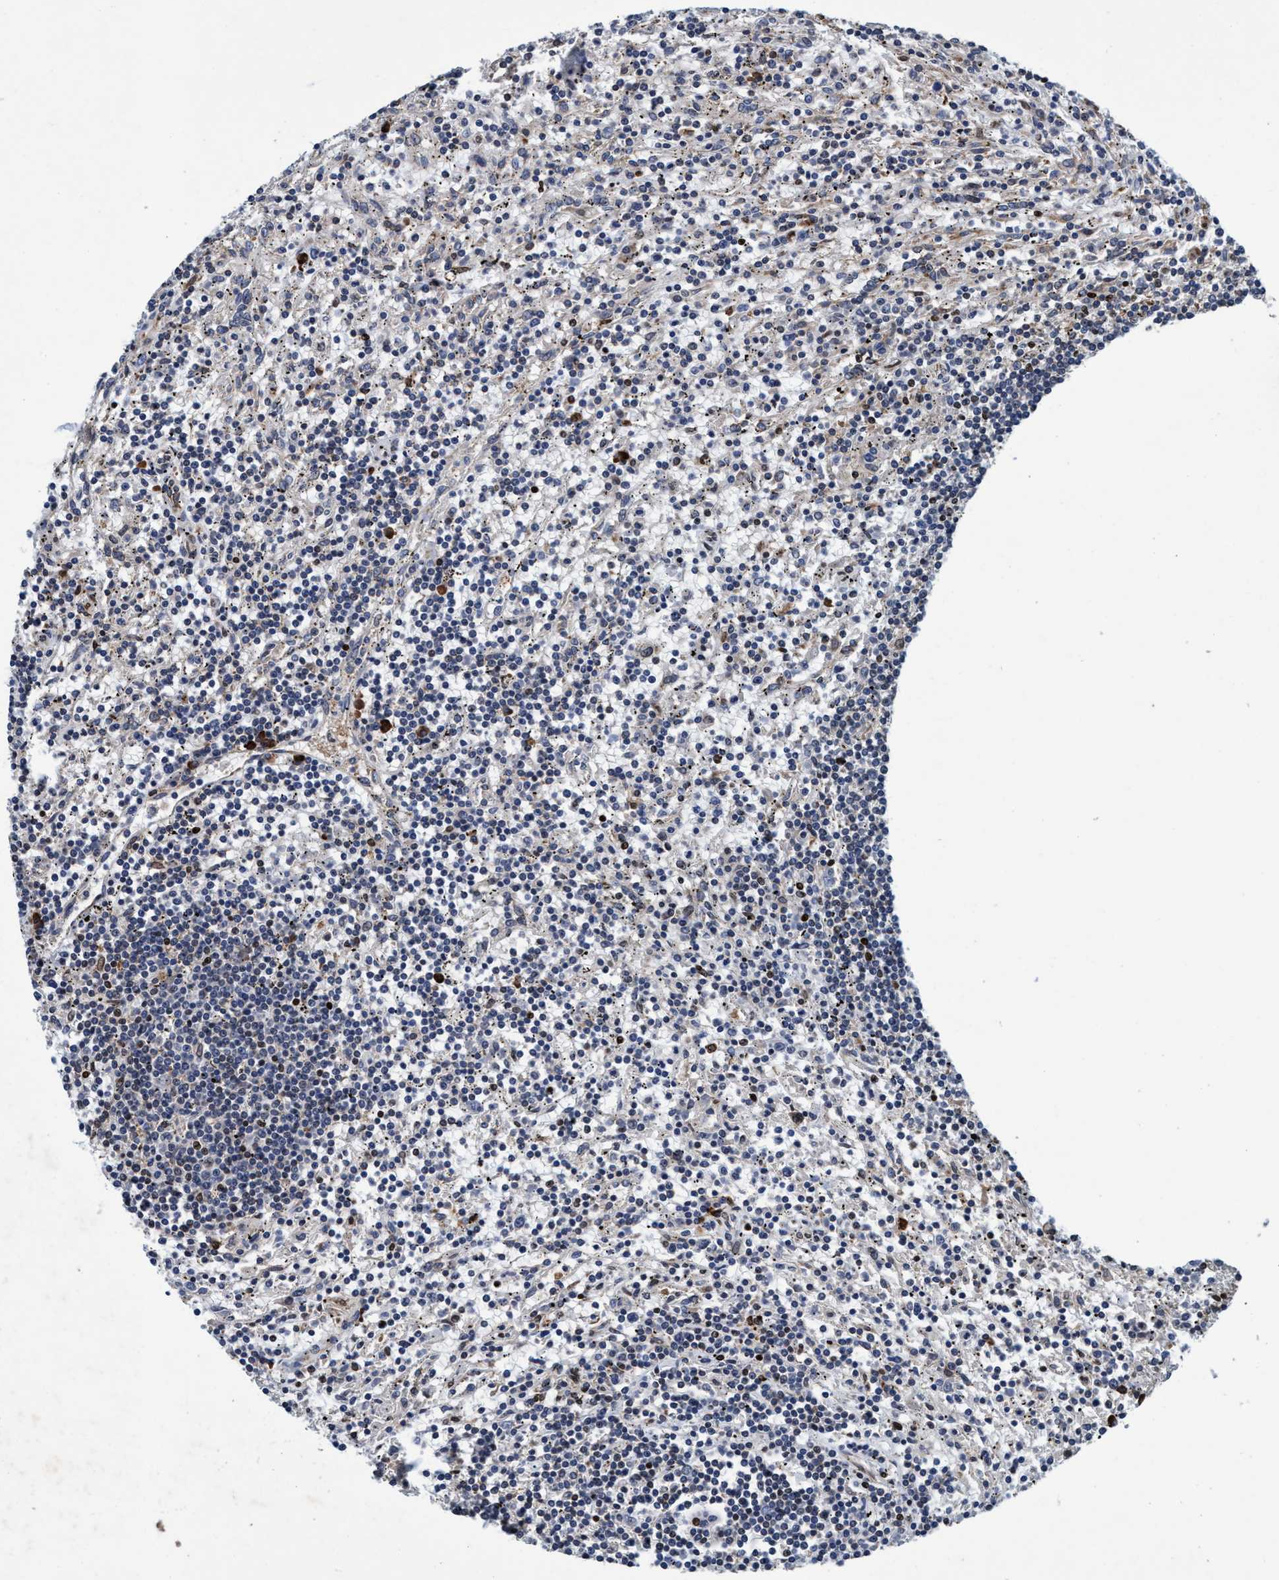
{"staining": {"intensity": "negative", "quantity": "none", "location": "none"}, "tissue": "lymphoma", "cell_type": "Tumor cells", "image_type": "cancer", "snomed": [{"axis": "morphology", "description": "Malignant lymphoma, non-Hodgkin's type, Low grade"}, {"axis": "topography", "description": "Spleen"}], "caption": "Malignant lymphoma, non-Hodgkin's type (low-grade) stained for a protein using IHC displays no expression tumor cells.", "gene": "ENDOG", "patient": {"sex": "male", "age": 76}}